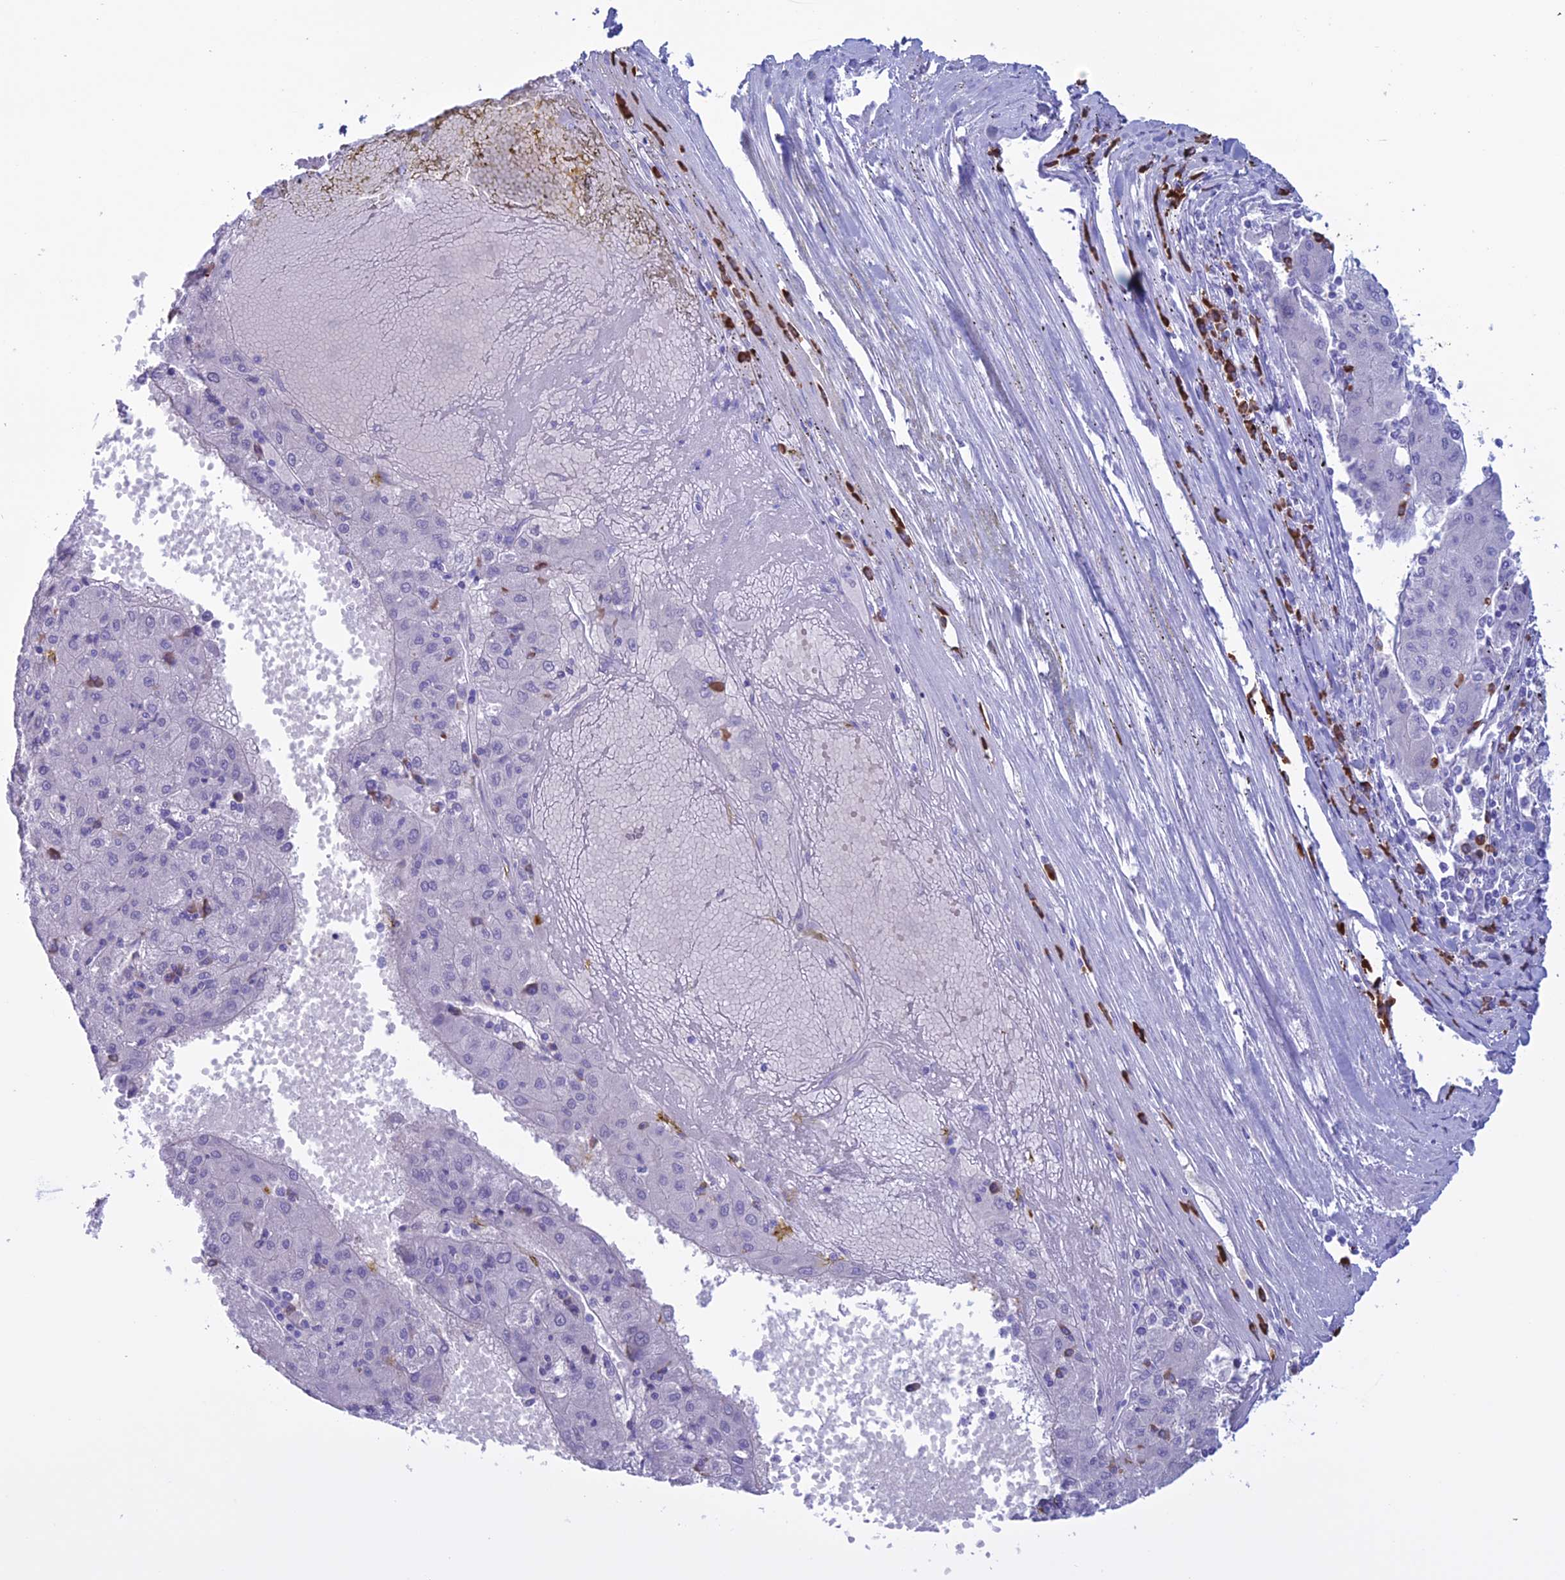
{"staining": {"intensity": "negative", "quantity": "none", "location": "none"}, "tissue": "liver cancer", "cell_type": "Tumor cells", "image_type": "cancer", "snomed": [{"axis": "morphology", "description": "Carcinoma, Hepatocellular, NOS"}, {"axis": "topography", "description": "Liver"}], "caption": "Tumor cells show no significant staining in liver cancer.", "gene": "MZB1", "patient": {"sex": "male", "age": 72}}